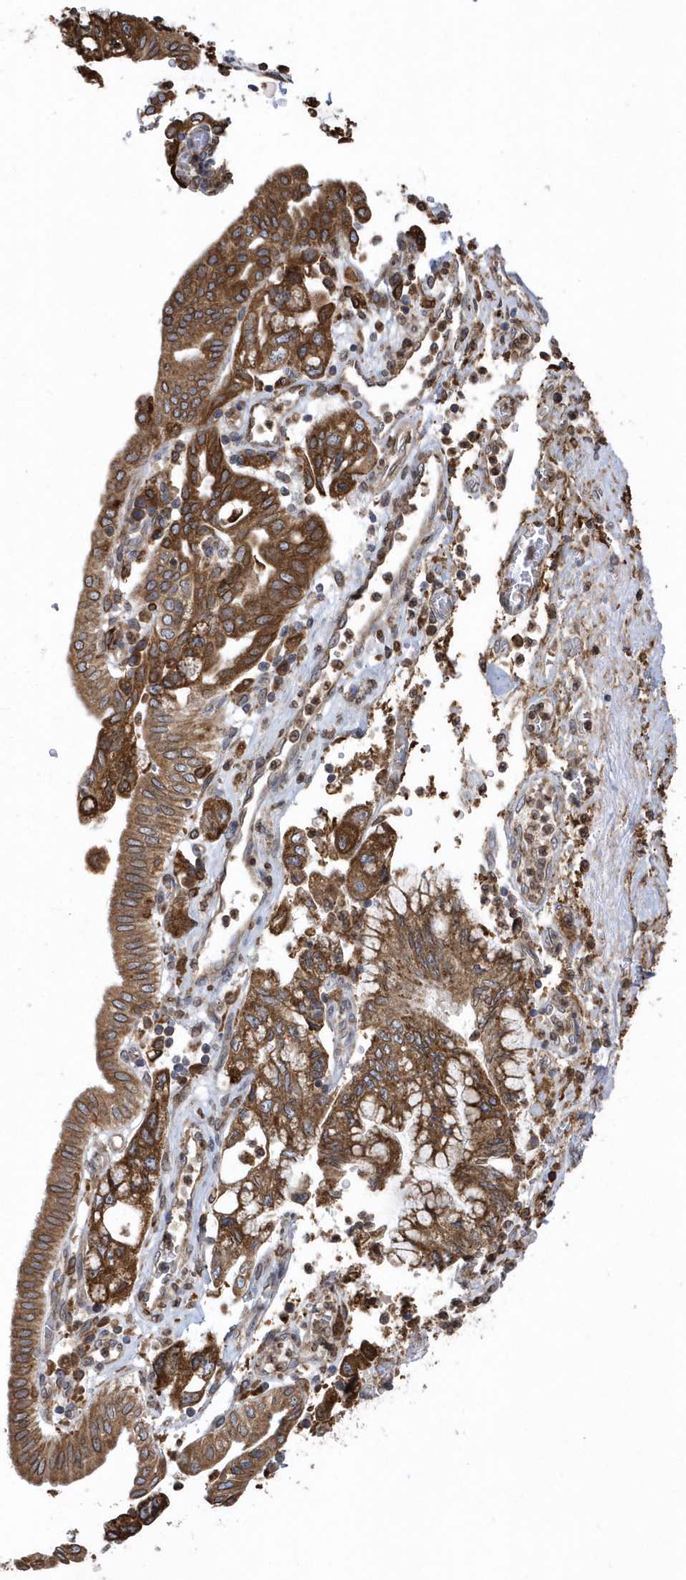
{"staining": {"intensity": "moderate", "quantity": ">75%", "location": "cytoplasmic/membranous"}, "tissue": "pancreatic cancer", "cell_type": "Tumor cells", "image_type": "cancer", "snomed": [{"axis": "morphology", "description": "Adenocarcinoma, NOS"}, {"axis": "topography", "description": "Pancreas"}], "caption": "This is an image of immunohistochemistry (IHC) staining of pancreatic cancer, which shows moderate staining in the cytoplasmic/membranous of tumor cells.", "gene": "VAMP7", "patient": {"sex": "female", "age": 73}}